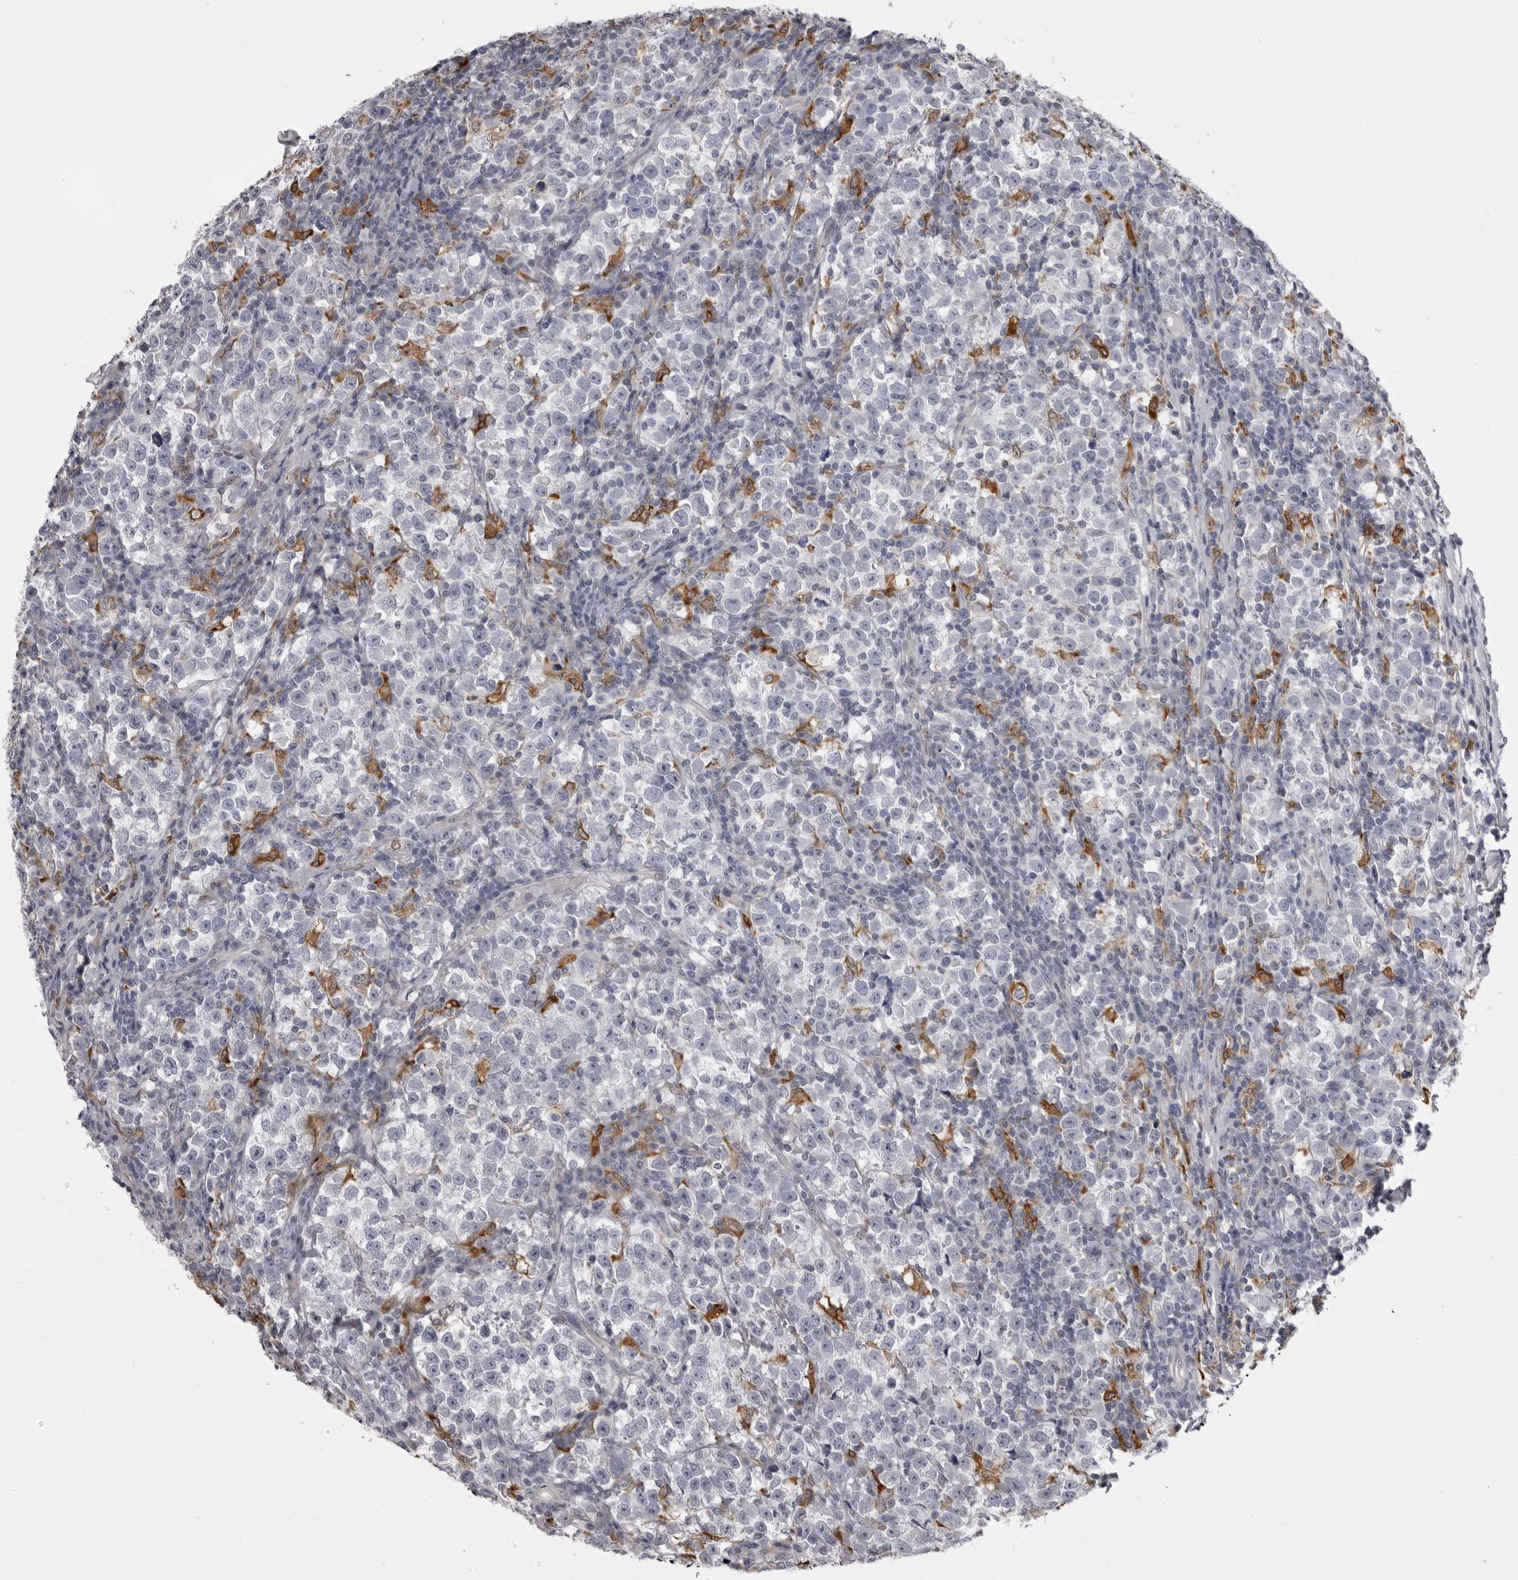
{"staining": {"intensity": "negative", "quantity": "none", "location": "none"}, "tissue": "testis cancer", "cell_type": "Tumor cells", "image_type": "cancer", "snomed": [{"axis": "morphology", "description": "Normal tissue, NOS"}, {"axis": "morphology", "description": "Seminoma, NOS"}, {"axis": "topography", "description": "Testis"}], "caption": "Tumor cells show no significant protein staining in testis cancer (seminoma).", "gene": "NCEH1", "patient": {"sex": "male", "age": 43}}